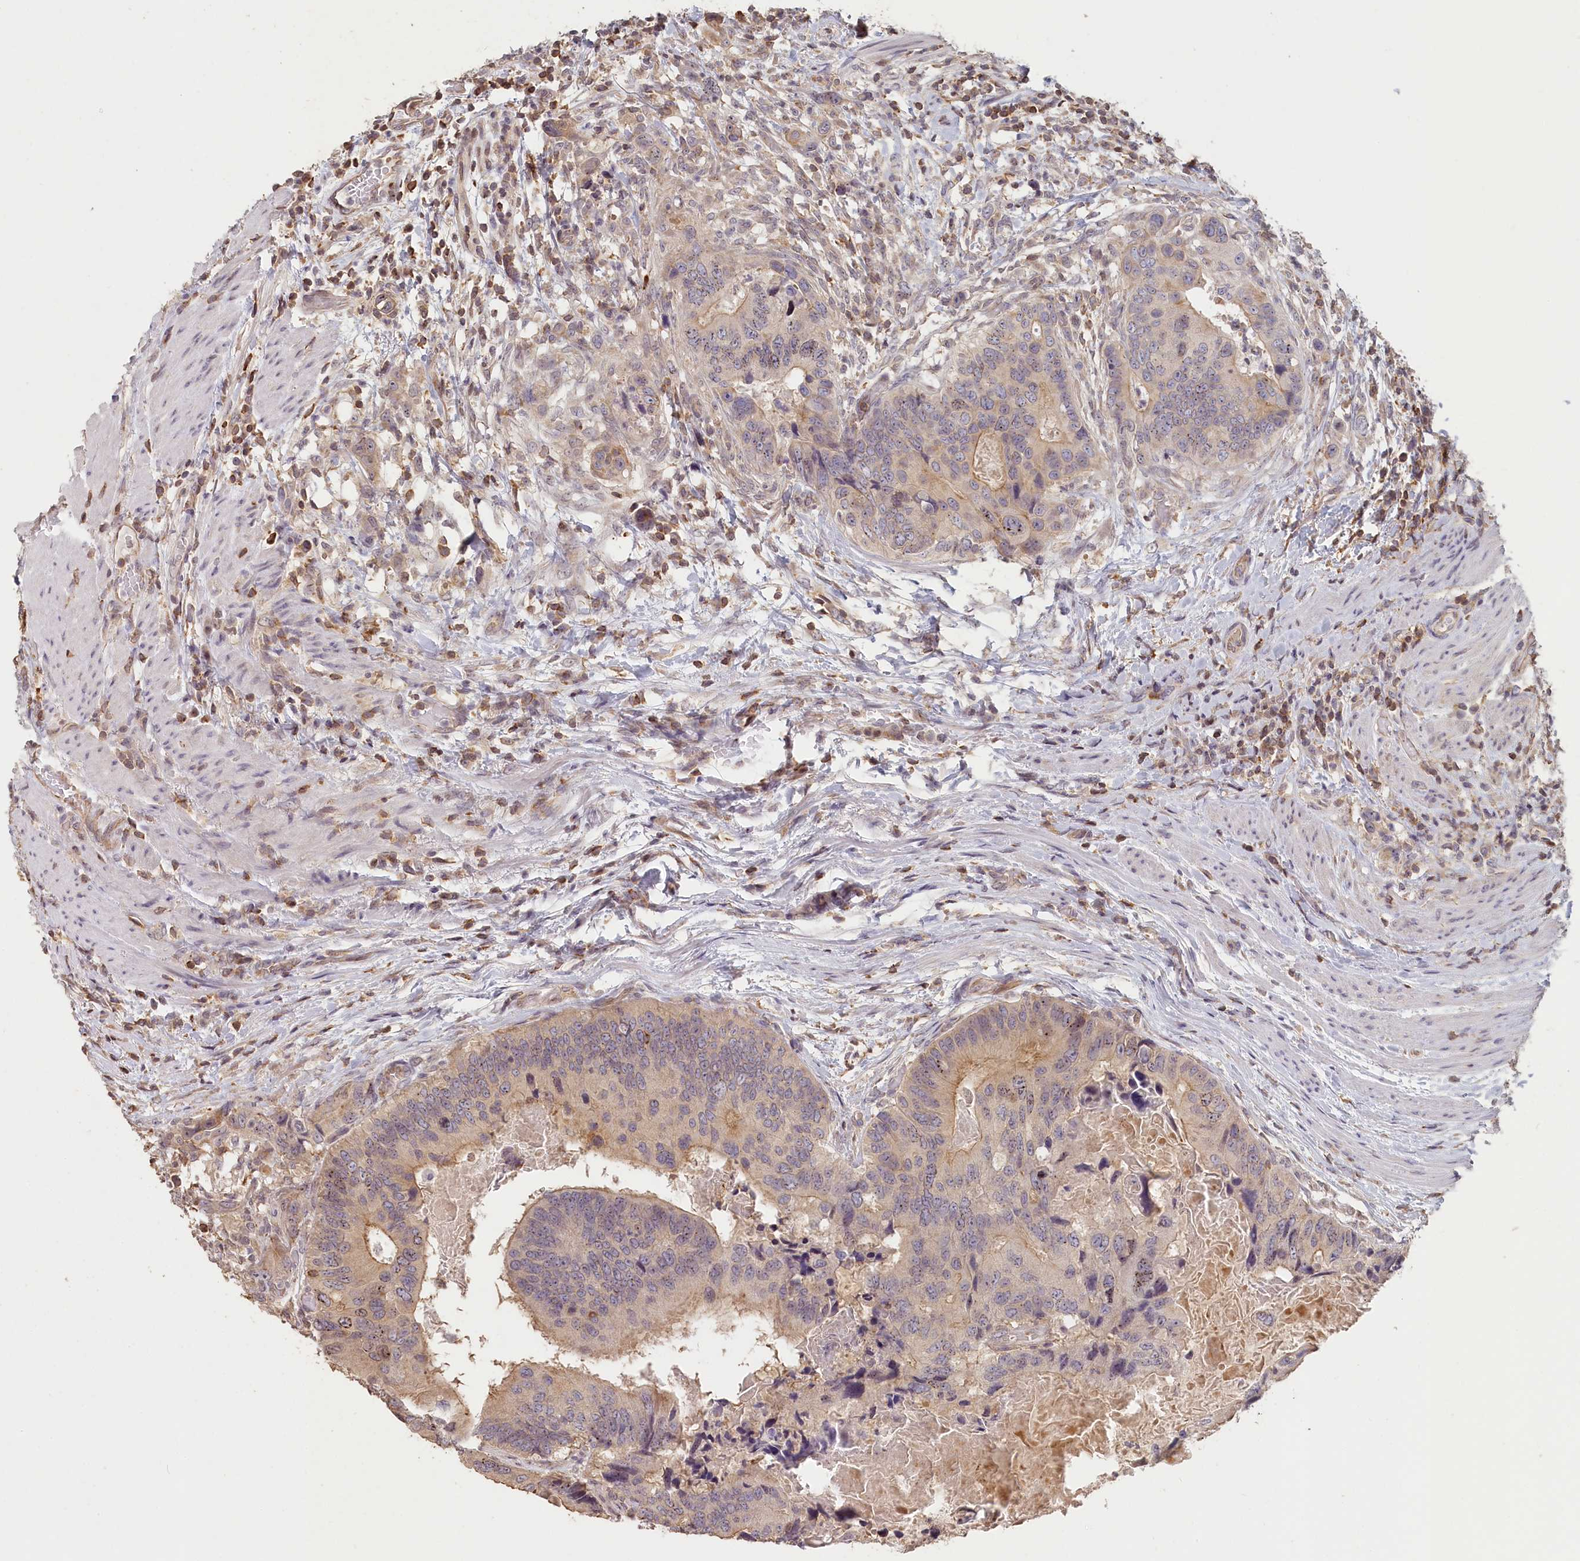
{"staining": {"intensity": "moderate", "quantity": "<25%", "location": "cytoplasmic/membranous"}, "tissue": "colorectal cancer", "cell_type": "Tumor cells", "image_type": "cancer", "snomed": [{"axis": "morphology", "description": "Adenocarcinoma, NOS"}, {"axis": "topography", "description": "Colon"}], "caption": "A high-resolution histopathology image shows IHC staining of adenocarcinoma (colorectal), which exhibits moderate cytoplasmic/membranous staining in approximately <25% of tumor cells.", "gene": "MADD", "patient": {"sex": "male", "age": 84}}